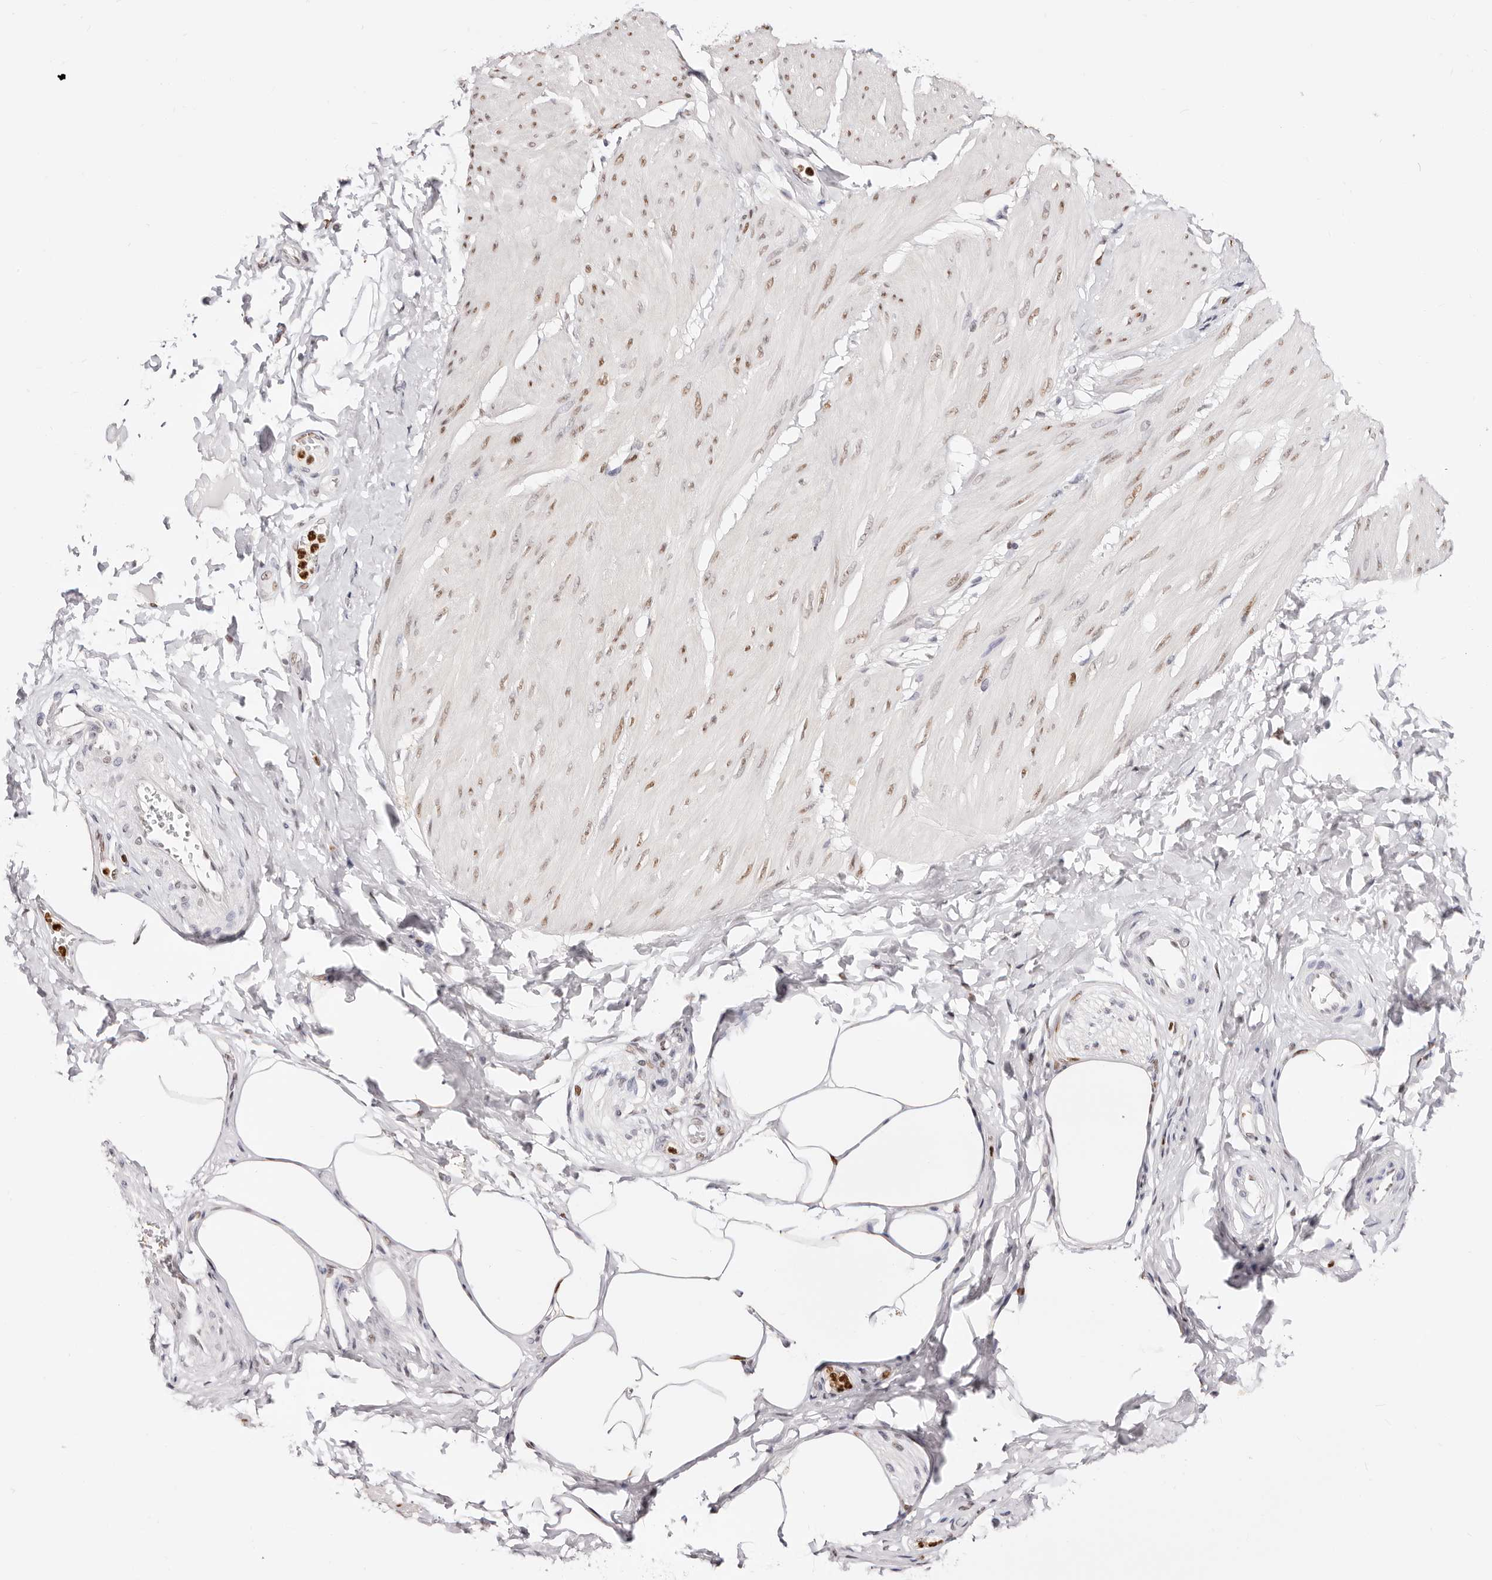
{"staining": {"intensity": "moderate", "quantity": "<25%", "location": "nuclear"}, "tissue": "smooth muscle", "cell_type": "Smooth muscle cells", "image_type": "normal", "snomed": [{"axis": "morphology", "description": "Urothelial carcinoma, High grade"}, {"axis": "topography", "description": "Urinary bladder"}], "caption": "A histopathology image of smooth muscle stained for a protein shows moderate nuclear brown staining in smooth muscle cells.", "gene": "TKT", "patient": {"sex": "male", "age": 46}}